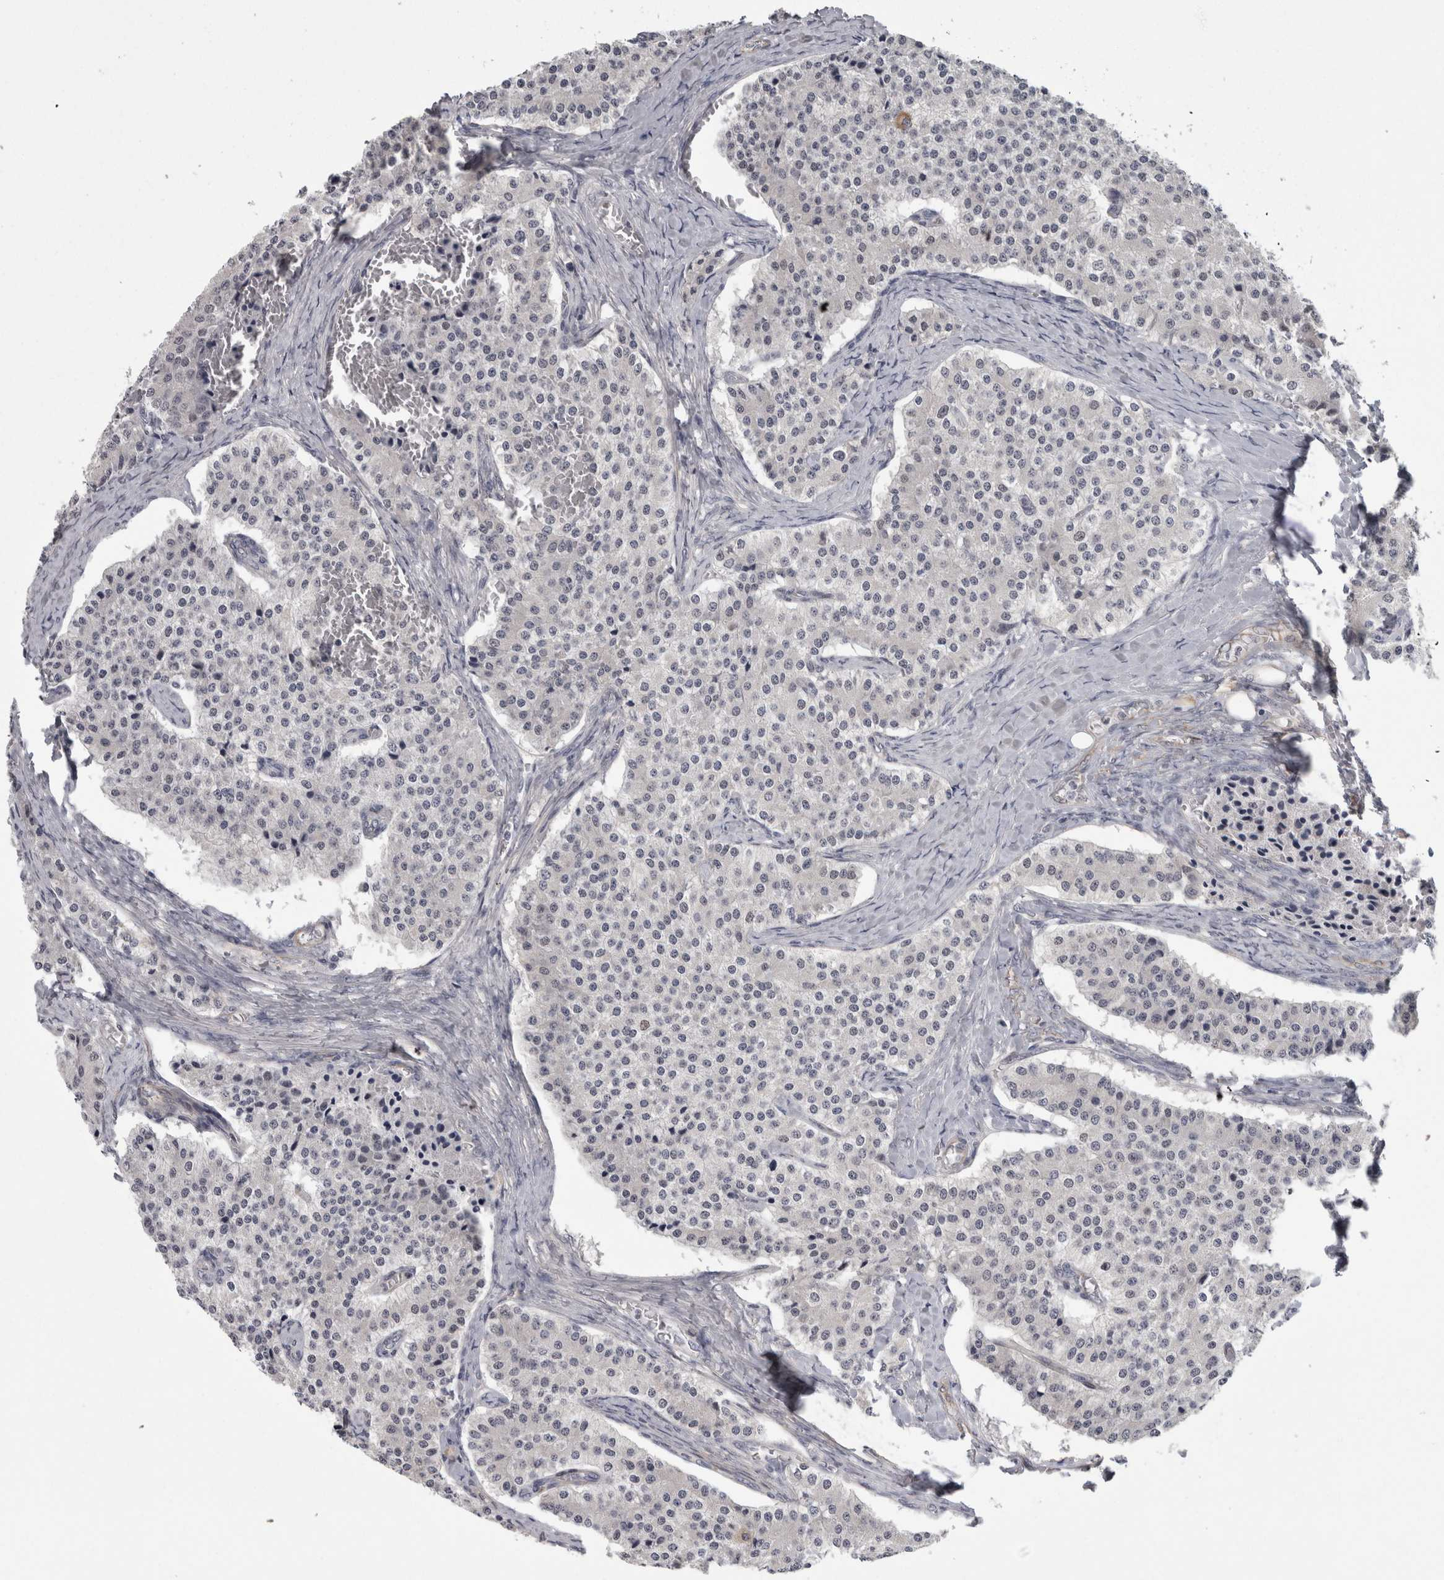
{"staining": {"intensity": "negative", "quantity": "none", "location": "none"}, "tissue": "carcinoid", "cell_type": "Tumor cells", "image_type": "cancer", "snomed": [{"axis": "morphology", "description": "Carcinoid, malignant, NOS"}, {"axis": "topography", "description": "Colon"}], "caption": "Immunohistochemical staining of human carcinoid (malignant) shows no significant positivity in tumor cells.", "gene": "RMDN1", "patient": {"sex": "female", "age": 52}}